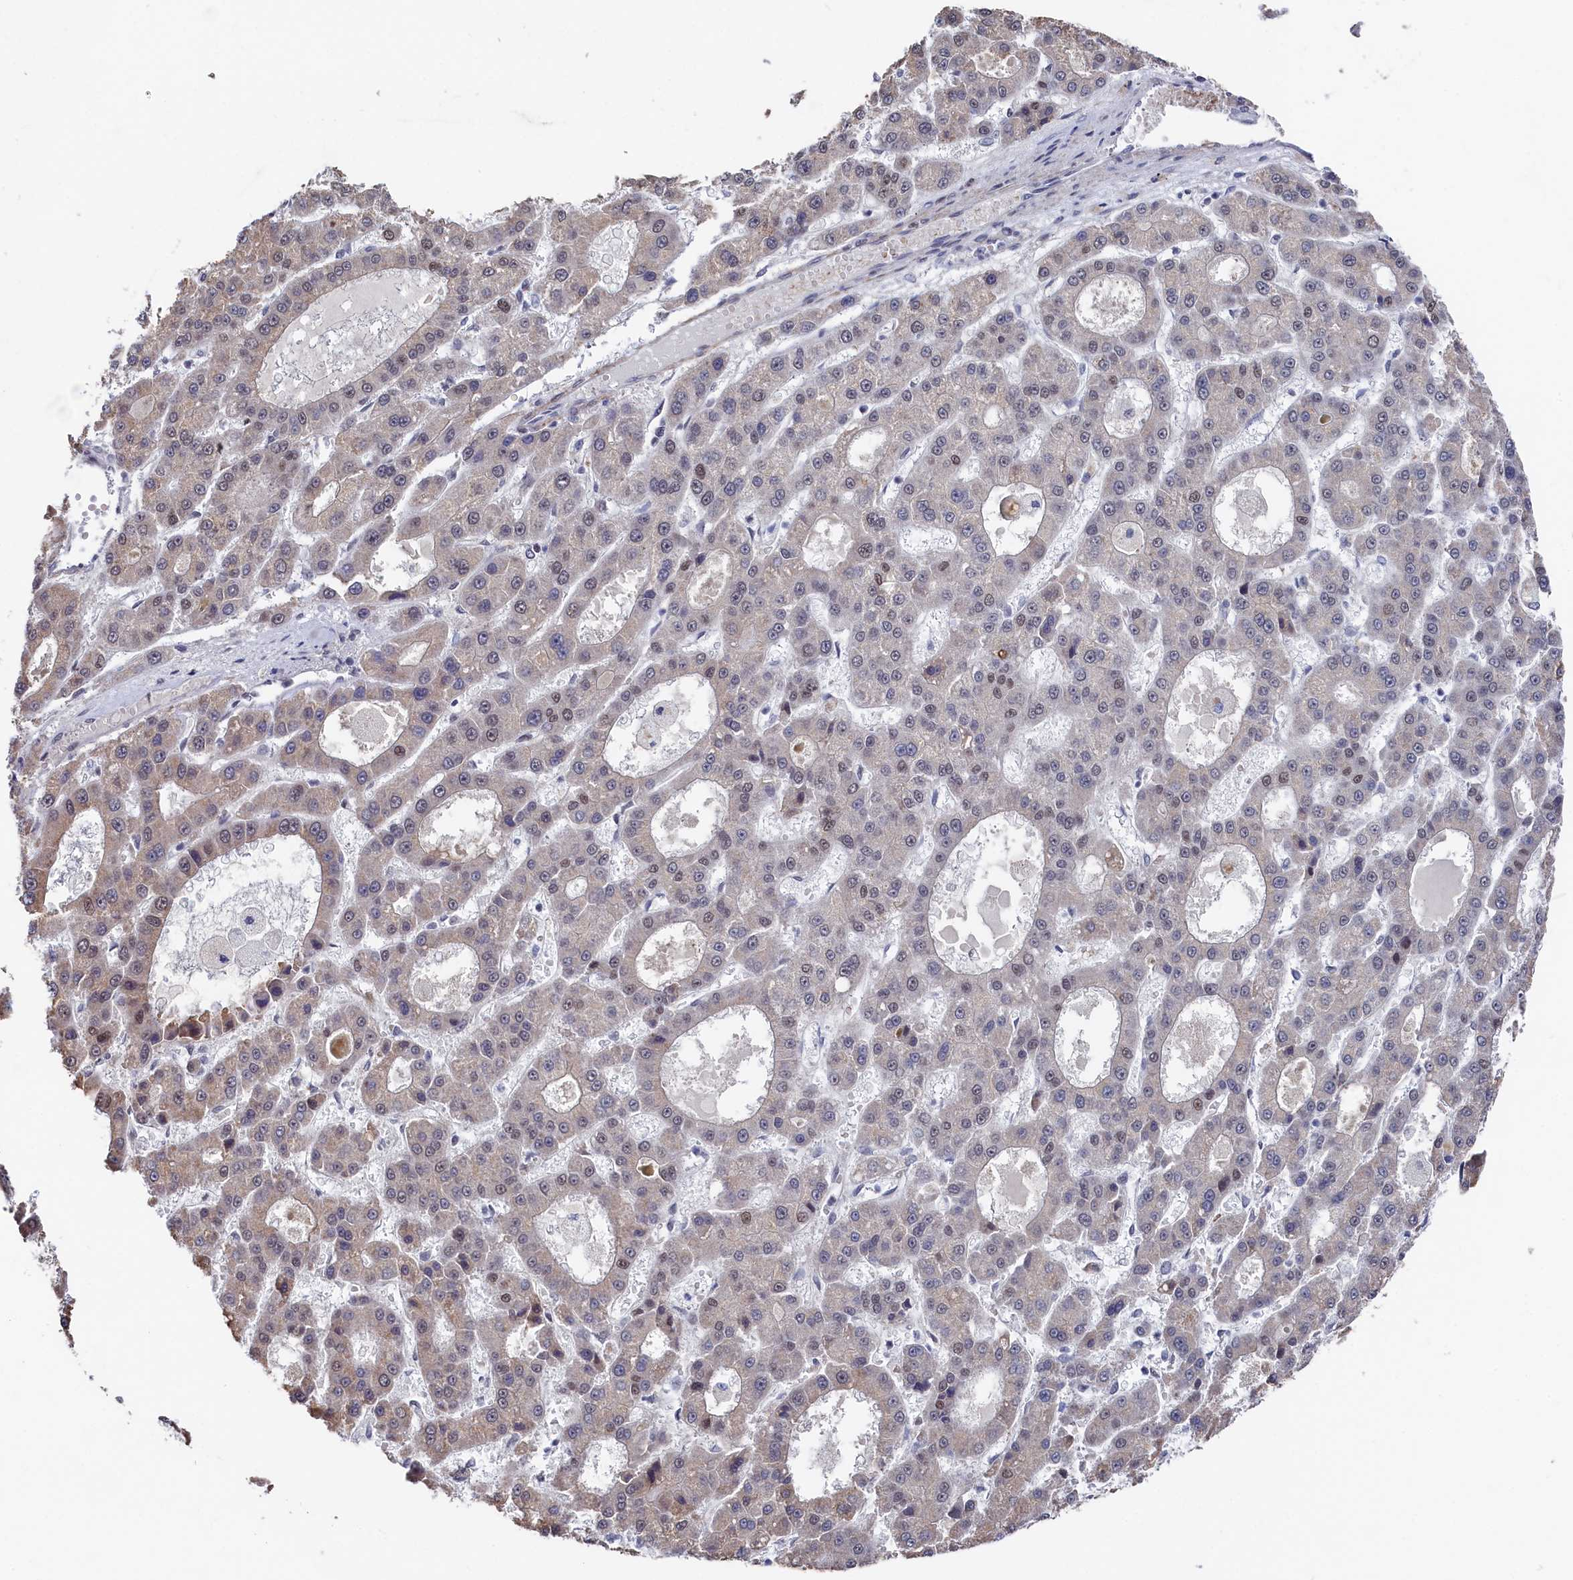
{"staining": {"intensity": "weak", "quantity": "<25%", "location": "nuclear"}, "tissue": "liver cancer", "cell_type": "Tumor cells", "image_type": "cancer", "snomed": [{"axis": "morphology", "description": "Carcinoma, Hepatocellular, NOS"}, {"axis": "topography", "description": "Liver"}], "caption": "Image shows no protein positivity in tumor cells of liver cancer tissue.", "gene": "TIGD4", "patient": {"sex": "male", "age": 70}}